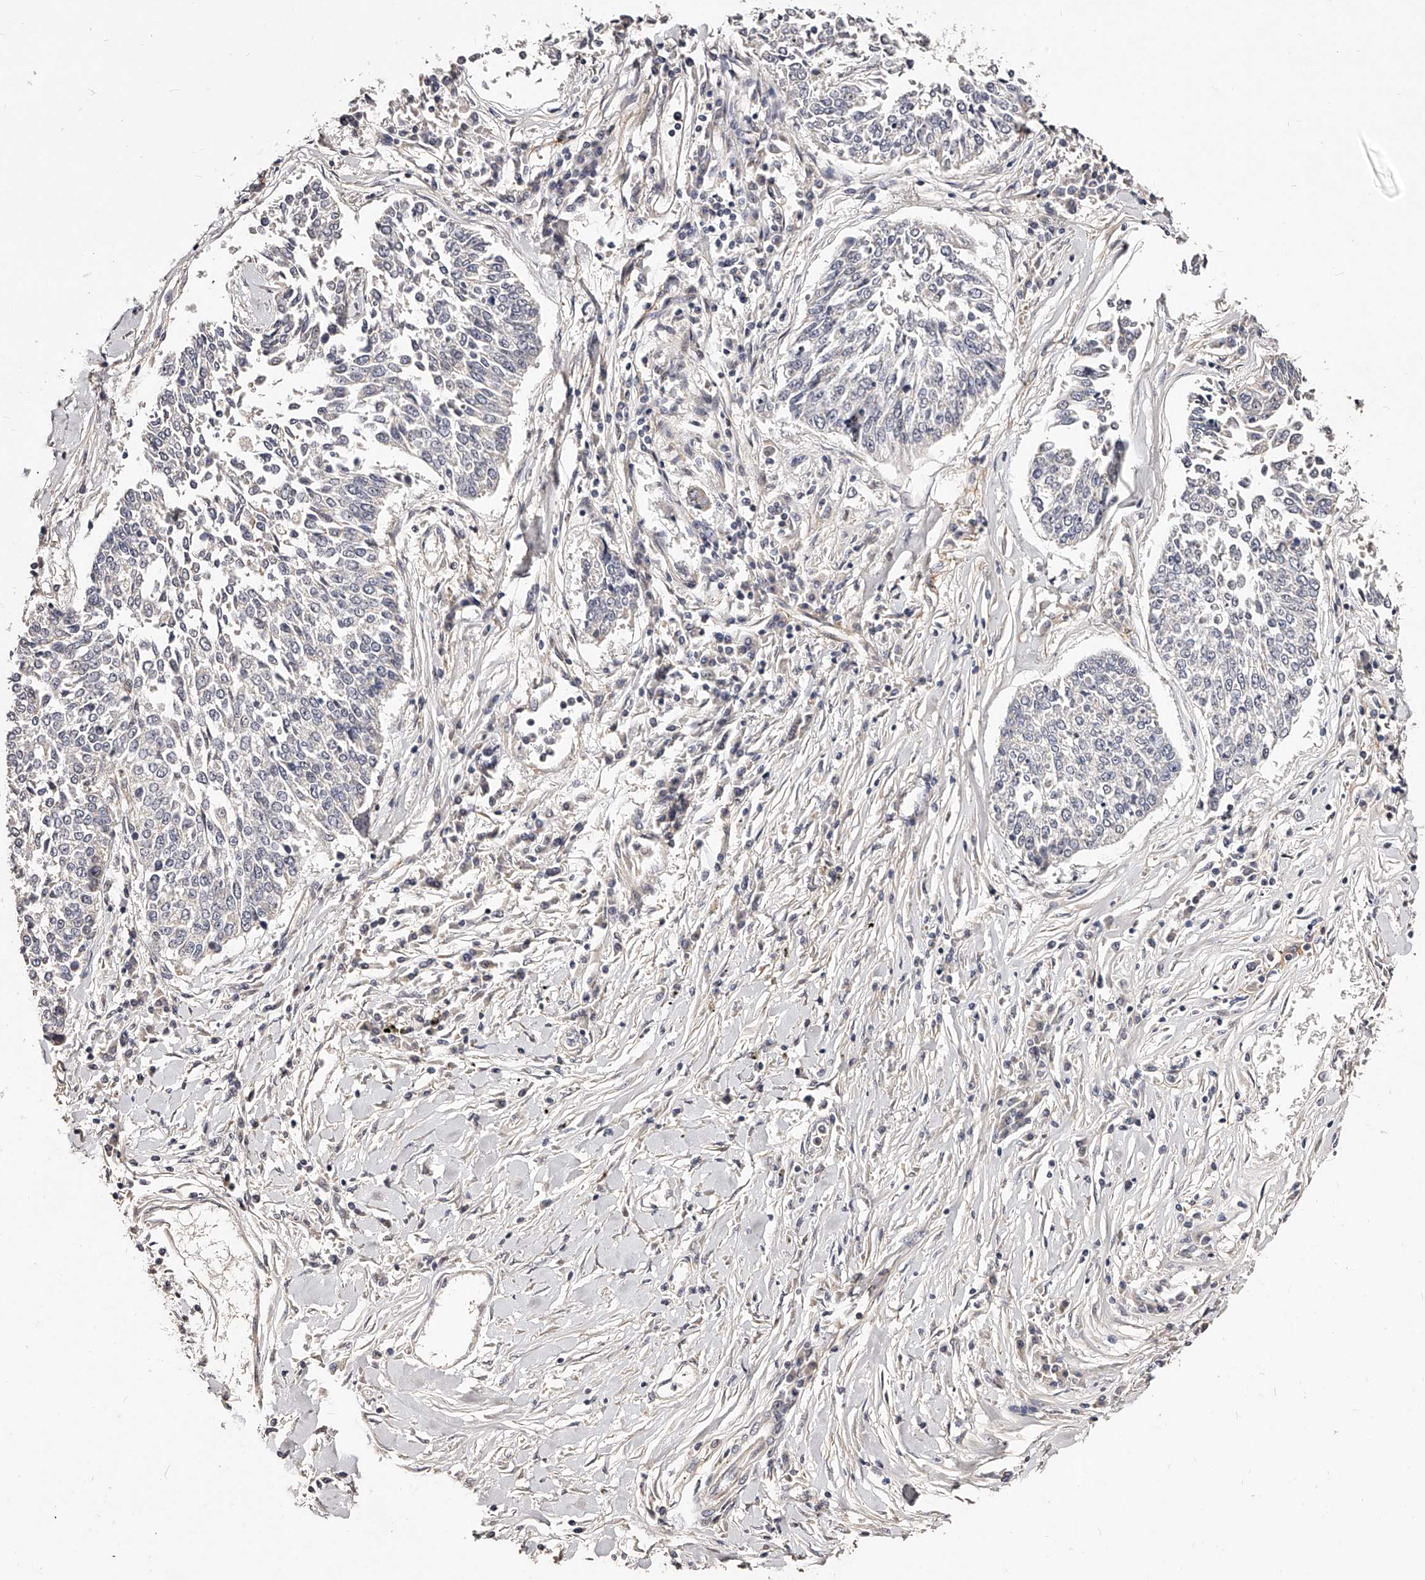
{"staining": {"intensity": "negative", "quantity": "none", "location": "none"}, "tissue": "lung cancer", "cell_type": "Tumor cells", "image_type": "cancer", "snomed": [{"axis": "morphology", "description": "Normal tissue, NOS"}, {"axis": "morphology", "description": "Squamous cell carcinoma, NOS"}, {"axis": "topography", "description": "Cartilage tissue"}, {"axis": "topography", "description": "Bronchus"}, {"axis": "topography", "description": "Lung"}, {"axis": "topography", "description": "Peripheral nerve tissue"}], "caption": "Immunohistochemistry (IHC) of squamous cell carcinoma (lung) displays no positivity in tumor cells.", "gene": "ZNF502", "patient": {"sex": "female", "age": 49}}